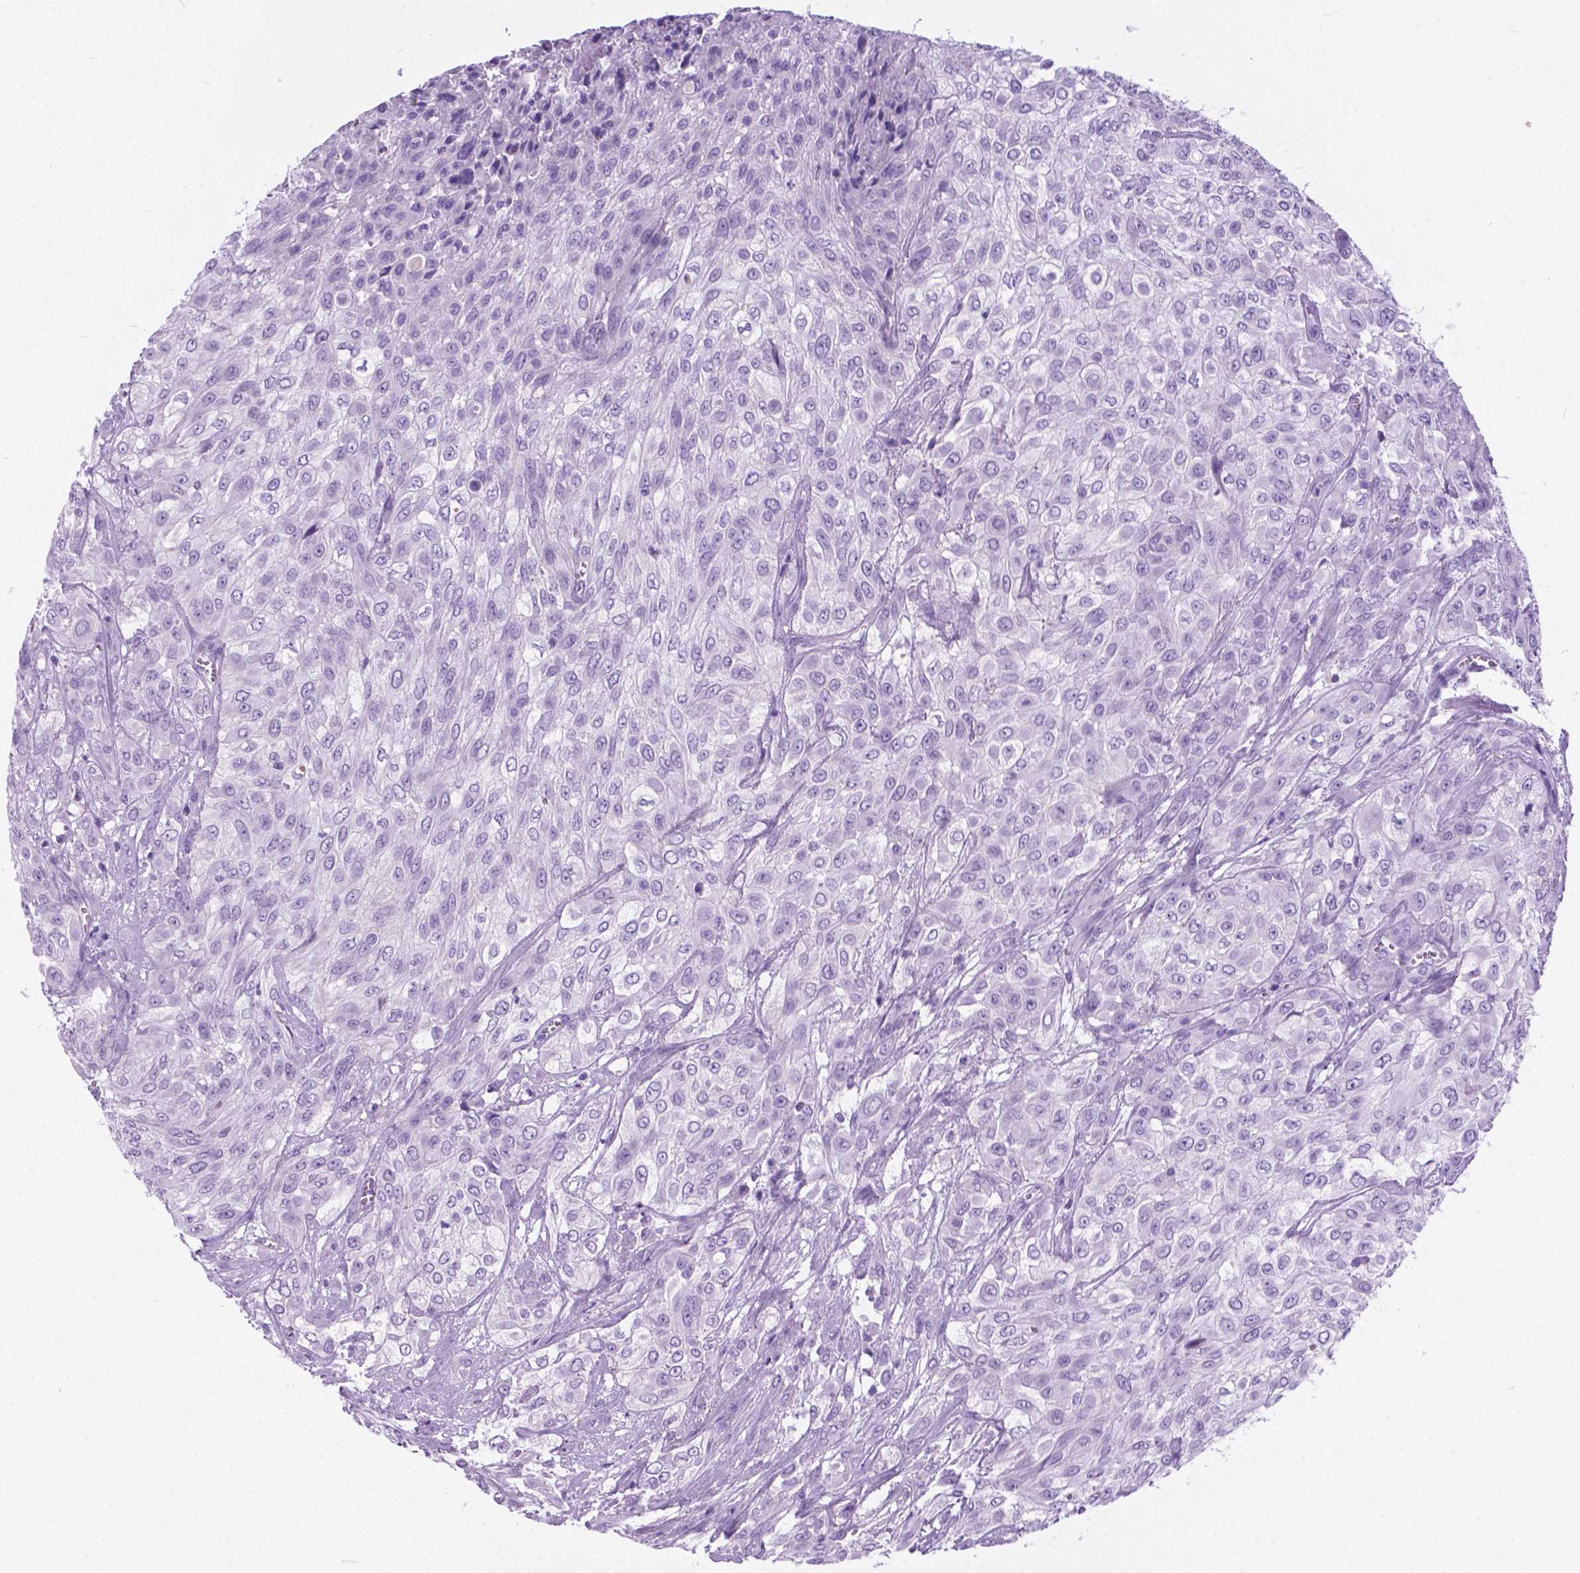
{"staining": {"intensity": "negative", "quantity": "none", "location": "none"}, "tissue": "urothelial cancer", "cell_type": "Tumor cells", "image_type": "cancer", "snomed": [{"axis": "morphology", "description": "Urothelial carcinoma, High grade"}, {"axis": "topography", "description": "Urinary bladder"}], "caption": "Immunohistochemical staining of urothelial carcinoma (high-grade) reveals no significant positivity in tumor cells. (Immunohistochemistry (ihc), brightfield microscopy, high magnification).", "gene": "ARMS2", "patient": {"sex": "male", "age": 57}}